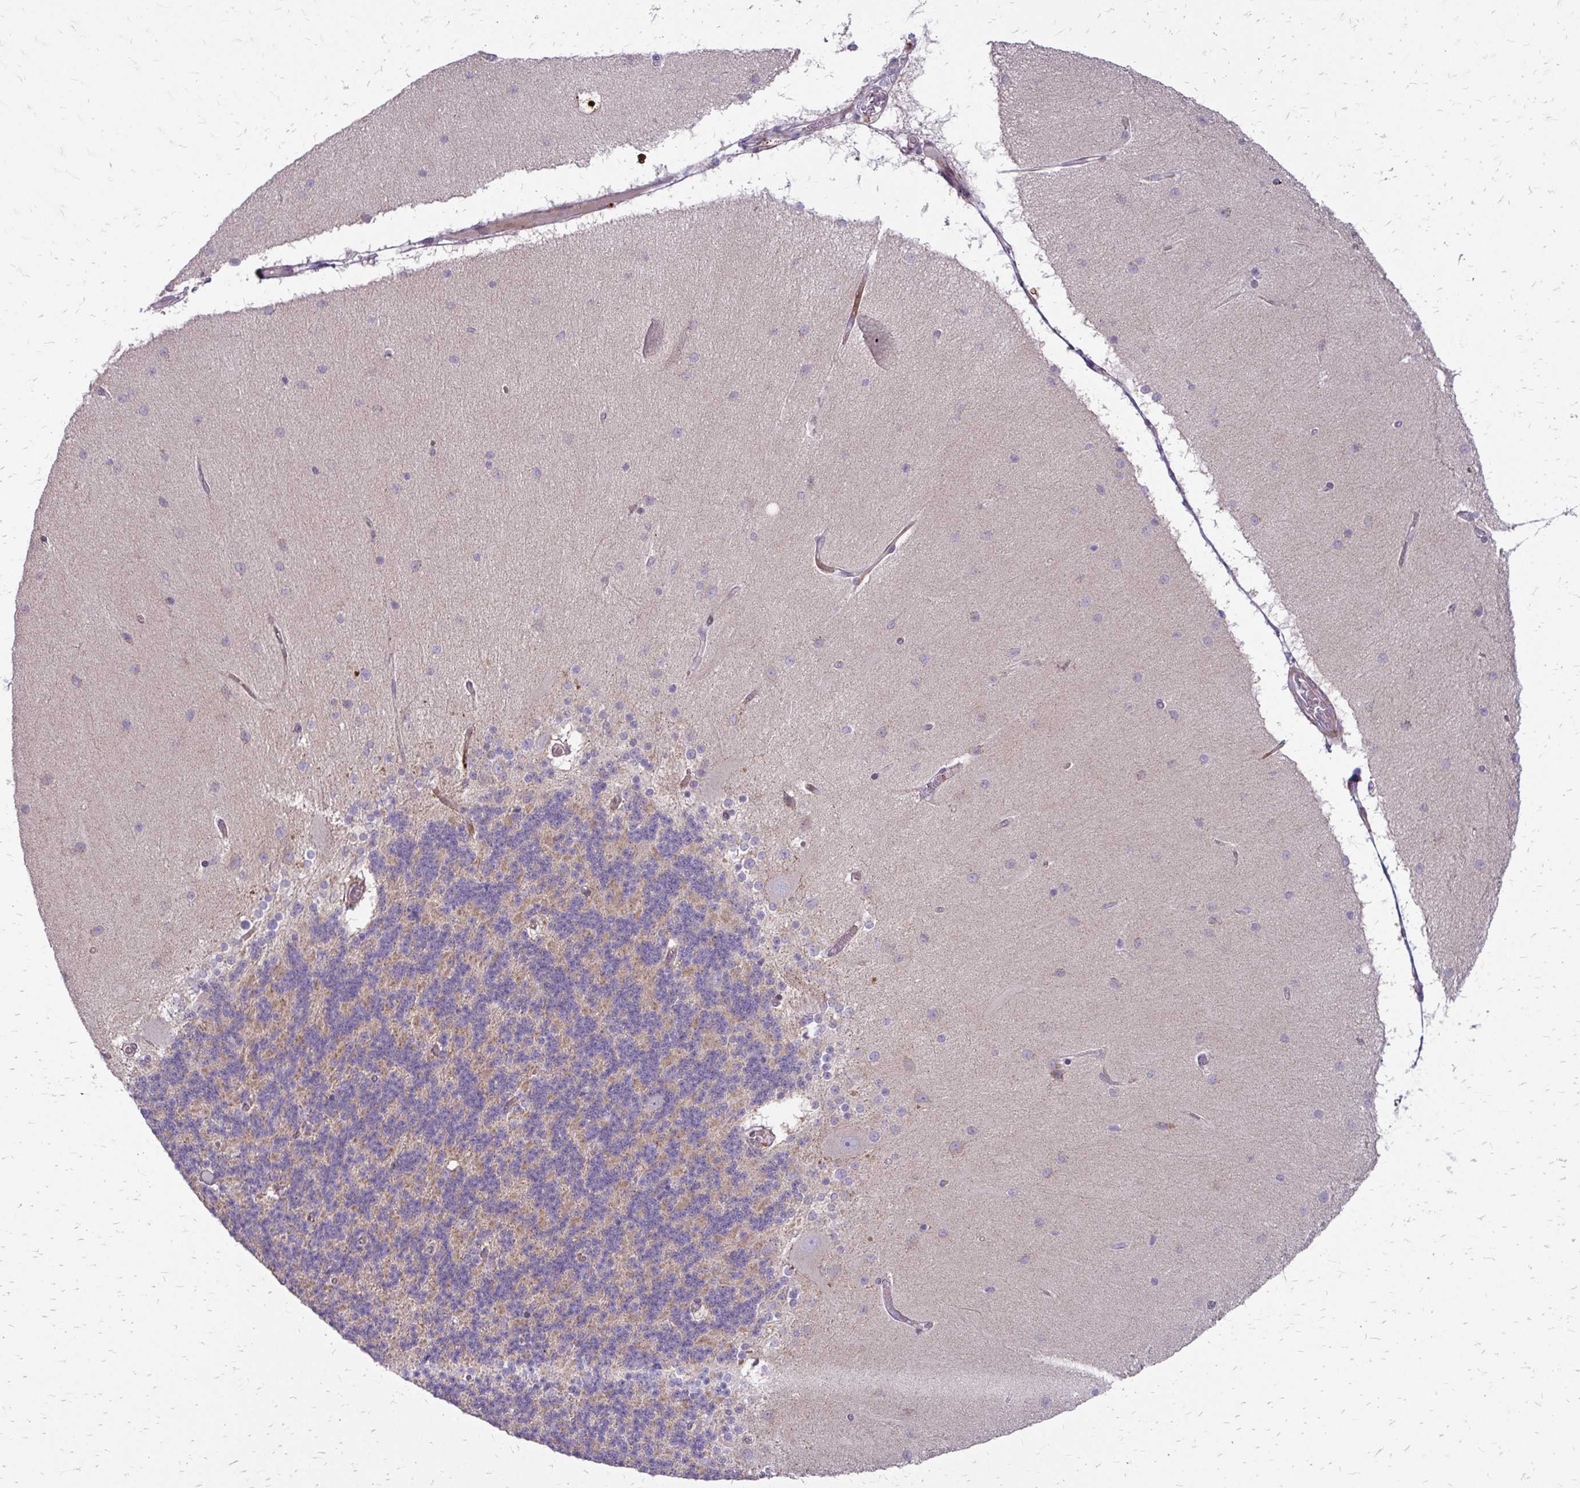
{"staining": {"intensity": "weak", "quantity": "<25%", "location": "cytoplasmic/membranous"}, "tissue": "cerebellum", "cell_type": "Cells in granular layer", "image_type": "normal", "snomed": [{"axis": "morphology", "description": "Normal tissue, NOS"}, {"axis": "topography", "description": "Cerebellum"}], "caption": "Photomicrograph shows no protein staining in cells in granular layer of benign cerebellum.", "gene": "FUNDC2", "patient": {"sex": "female", "age": 54}}